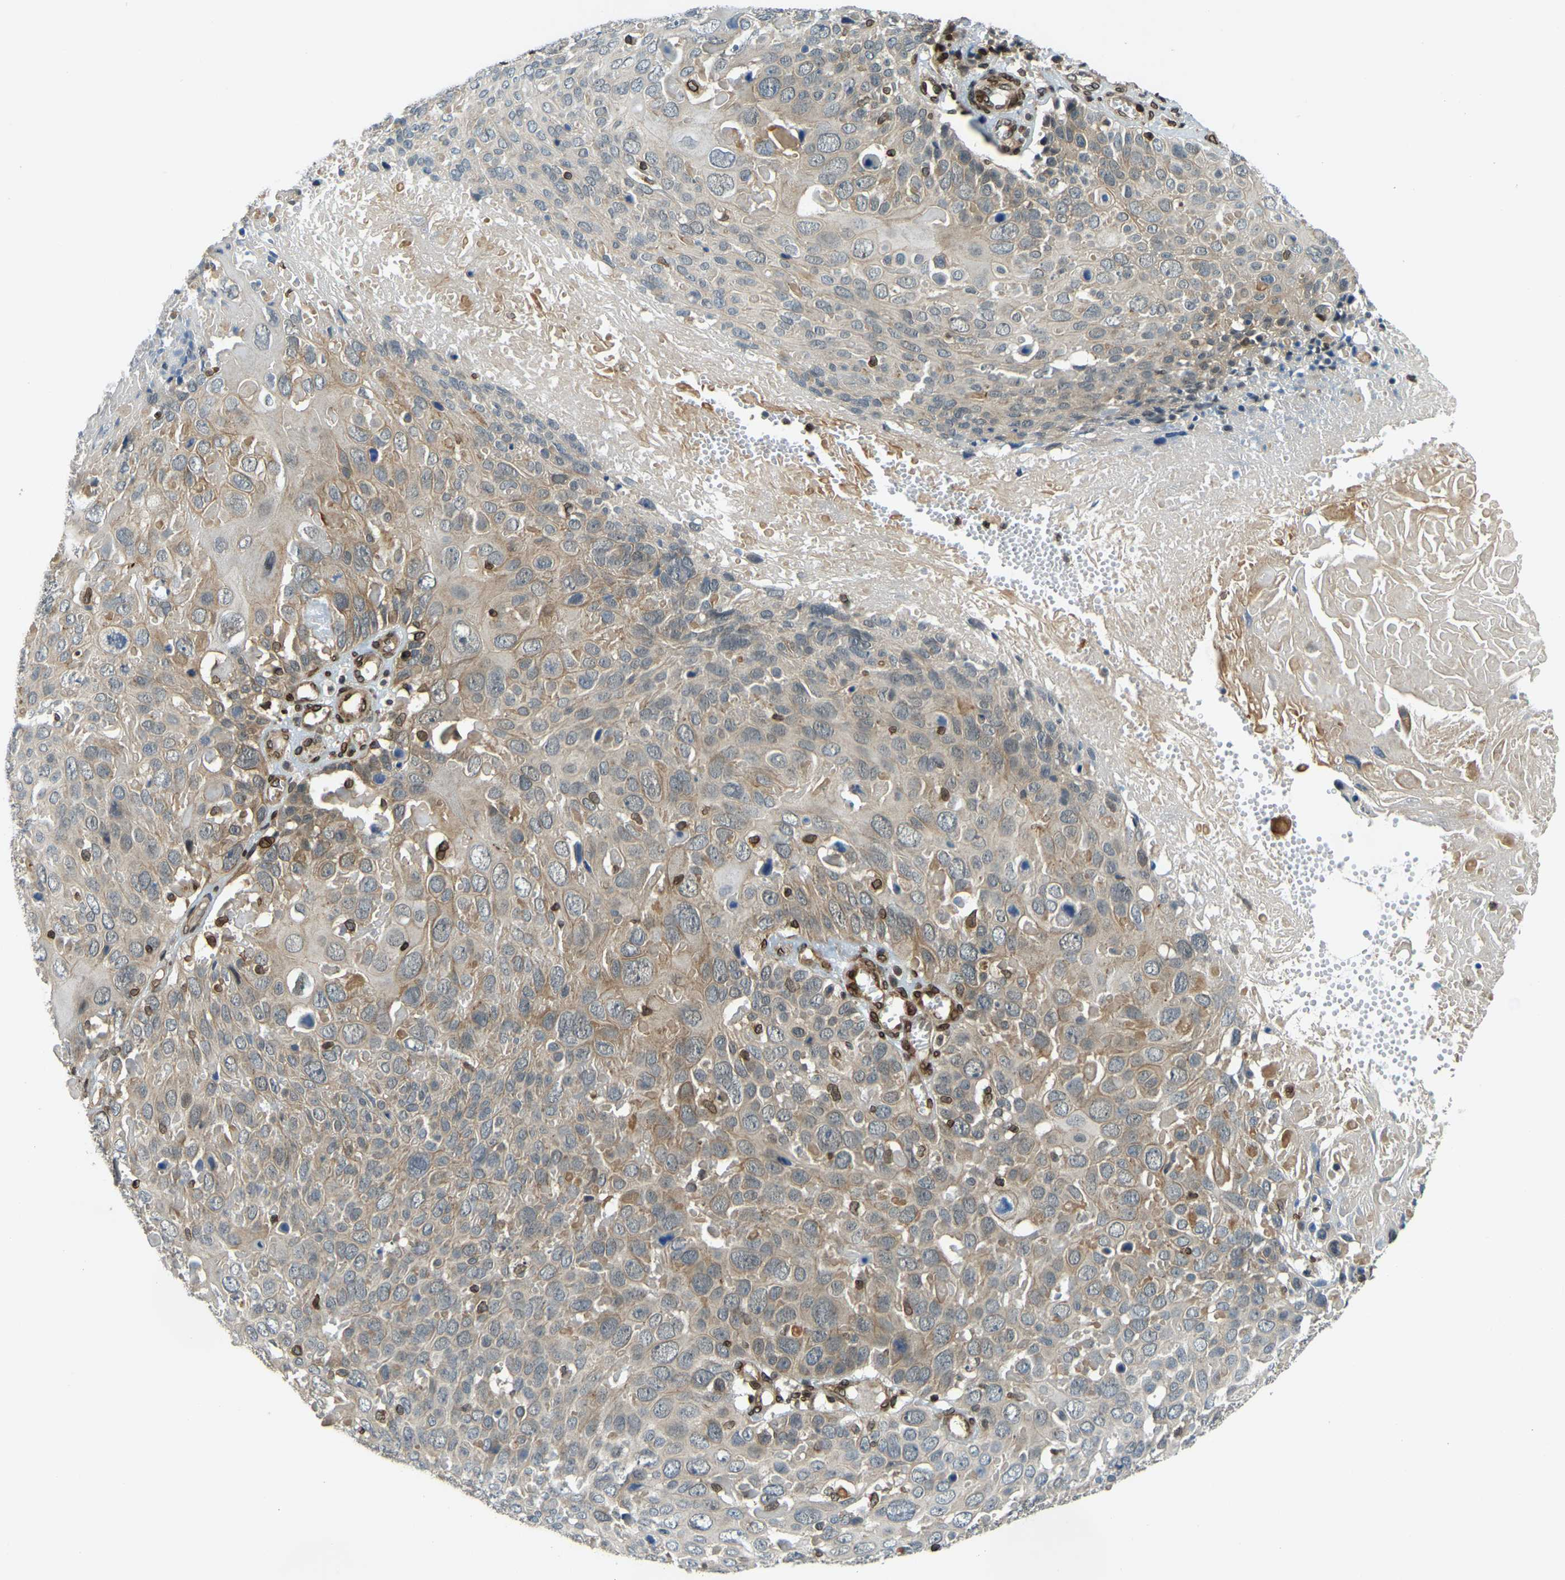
{"staining": {"intensity": "weak", "quantity": "25%-75%", "location": "cytoplasmic/membranous"}, "tissue": "cervical cancer", "cell_type": "Tumor cells", "image_type": "cancer", "snomed": [{"axis": "morphology", "description": "Squamous cell carcinoma, NOS"}, {"axis": "topography", "description": "Cervix"}], "caption": "A high-resolution histopathology image shows IHC staining of cervical cancer (squamous cell carcinoma), which exhibits weak cytoplasmic/membranous expression in approximately 25%-75% of tumor cells.", "gene": "SYNE1", "patient": {"sex": "female", "age": 74}}